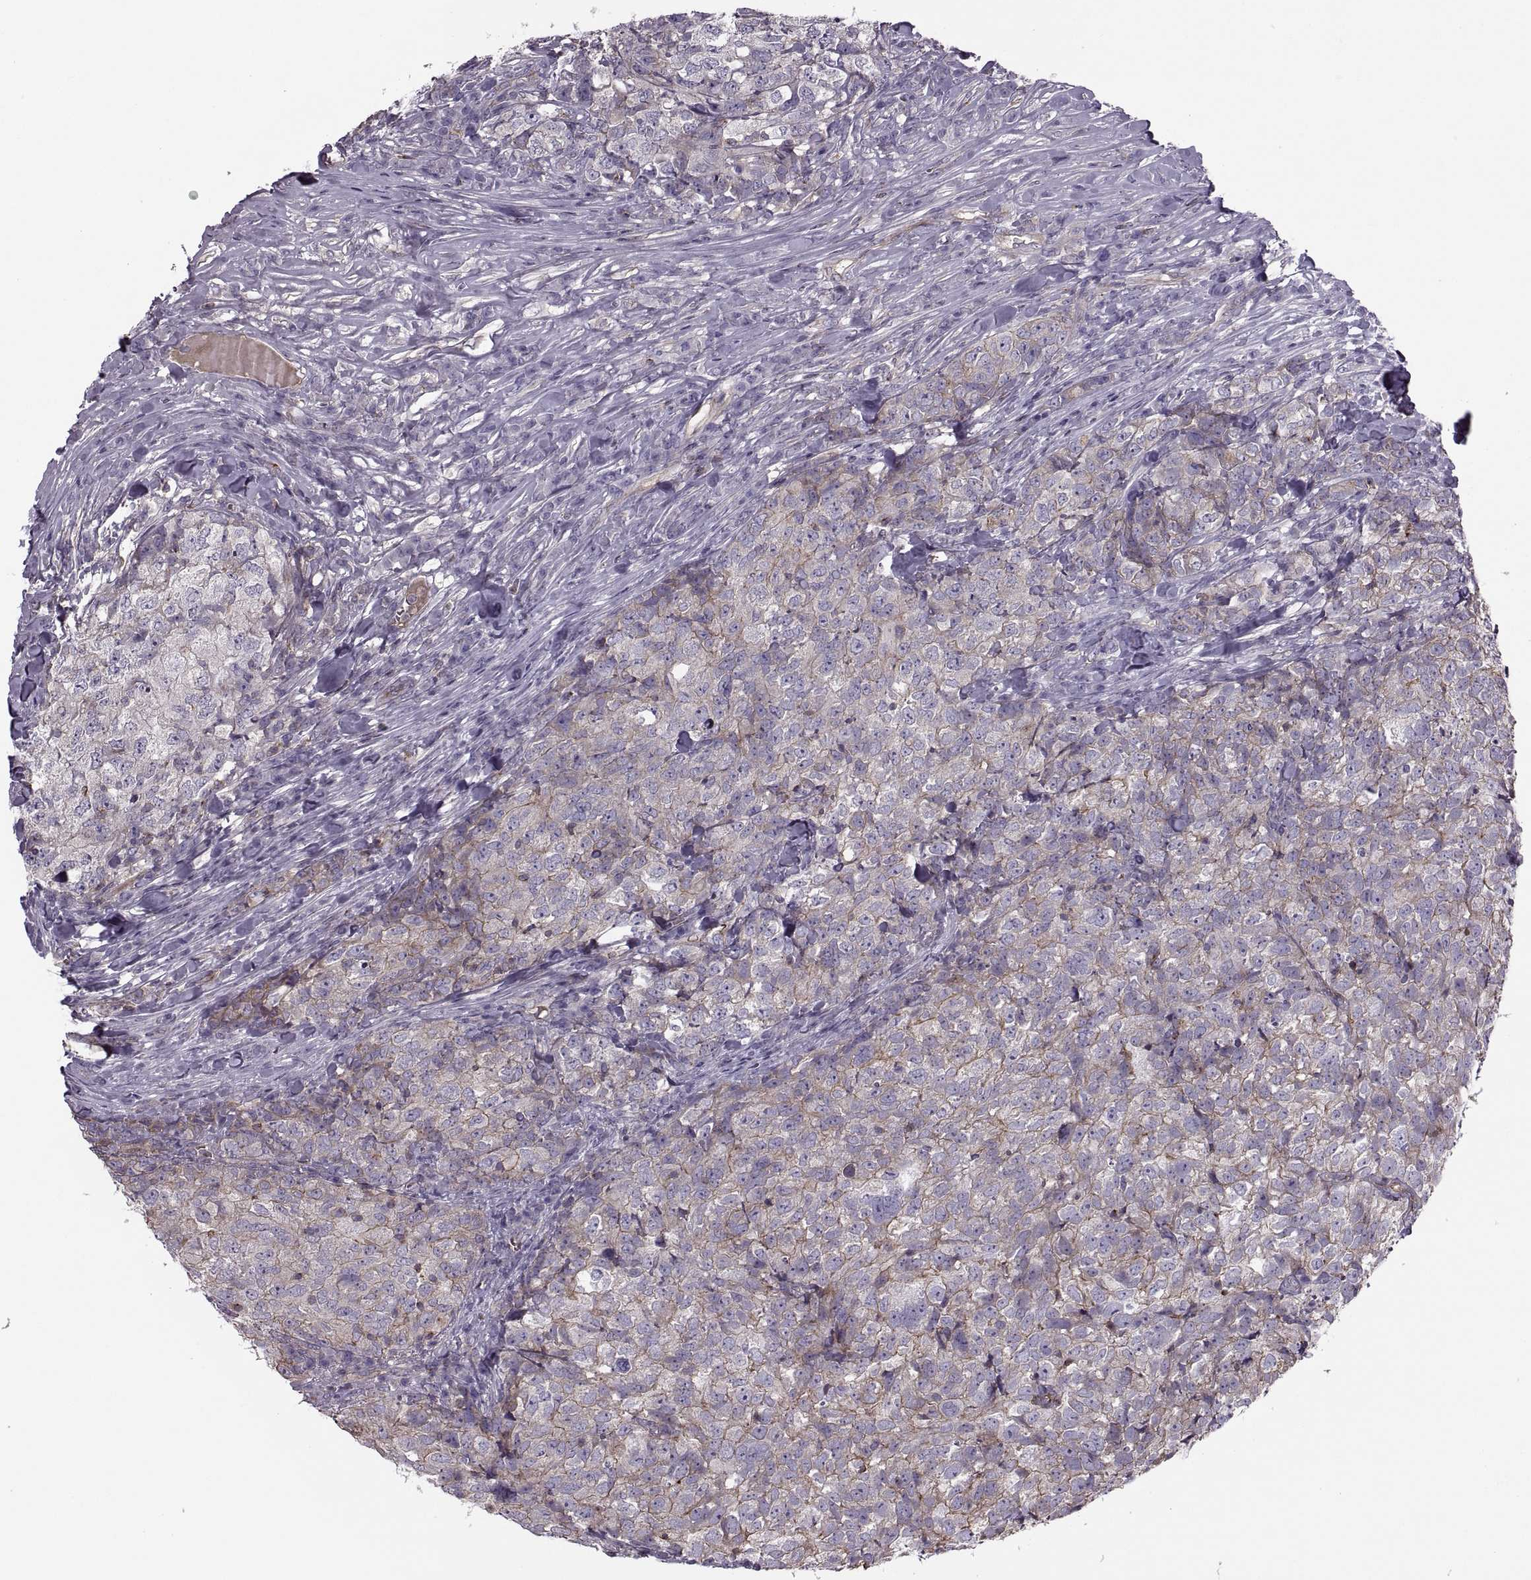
{"staining": {"intensity": "weak", "quantity": "25%-75%", "location": "cytoplasmic/membranous"}, "tissue": "breast cancer", "cell_type": "Tumor cells", "image_type": "cancer", "snomed": [{"axis": "morphology", "description": "Duct carcinoma"}, {"axis": "topography", "description": "Breast"}], "caption": "Protein expression analysis of breast invasive ductal carcinoma demonstrates weak cytoplasmic/membranous positivity in approximately 25%-75% of tumor cells. (Stains: DAB in brown, nuclei in blue, Microscopy: brightfield microscopy at high magnification).", "gene": "SLC2A3", "patient": {"sex": "female", "age": 30}}